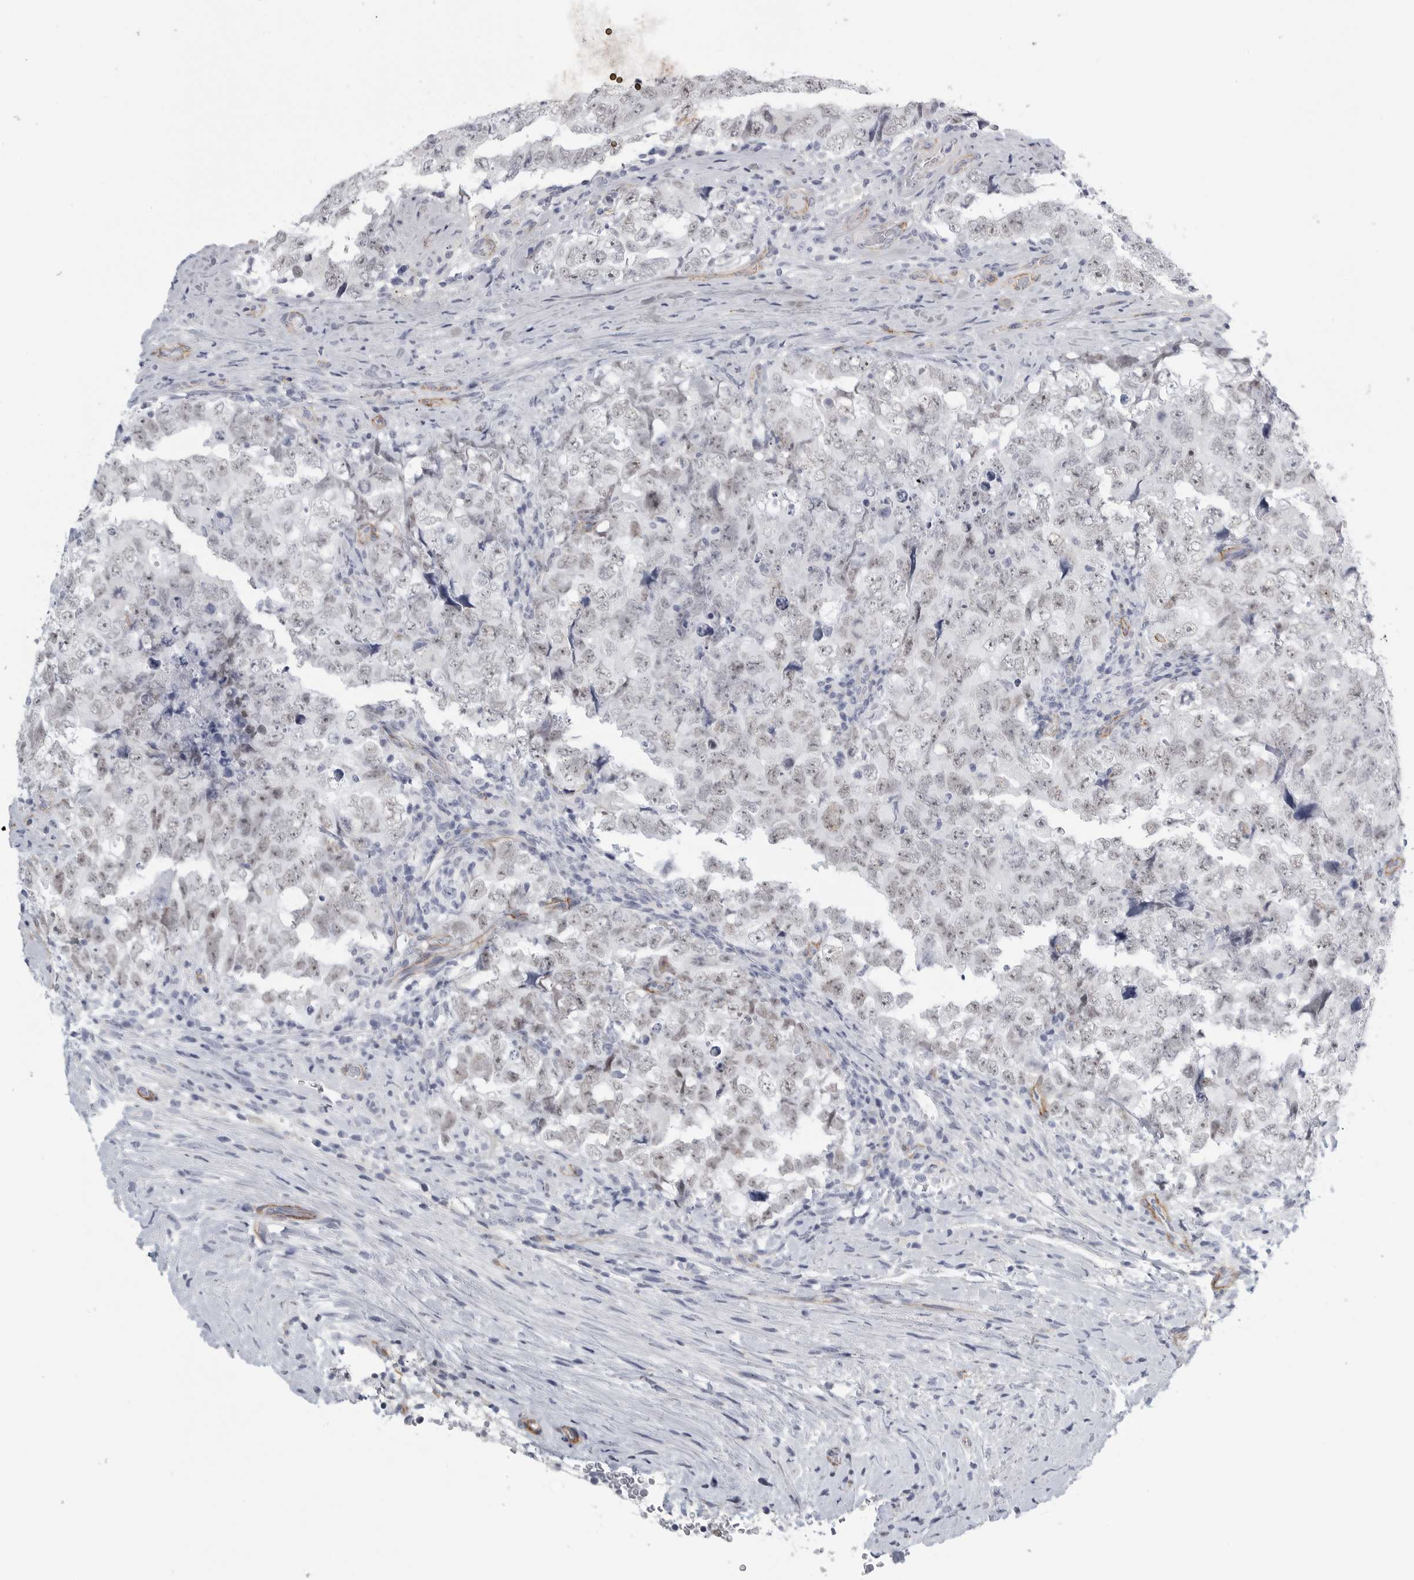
{"staining": {"intensity": "weak", "quantity": "<25%", "location": "nuclear"}, "tissue": "testis cancer", "cell_type": "Tumor cells", "image_type": "cancer", "snomed": [{"axis": "morphology", "description": "Carcinoma, Embryonal, NOS"}, {"axis": "topography", "description": "Testis"}], "caption": "Tumor cells show no significant protein staining in testis embryonal carcinoma.", "gene": "TNR", "patient": {"sex": "male", "age": 26}}